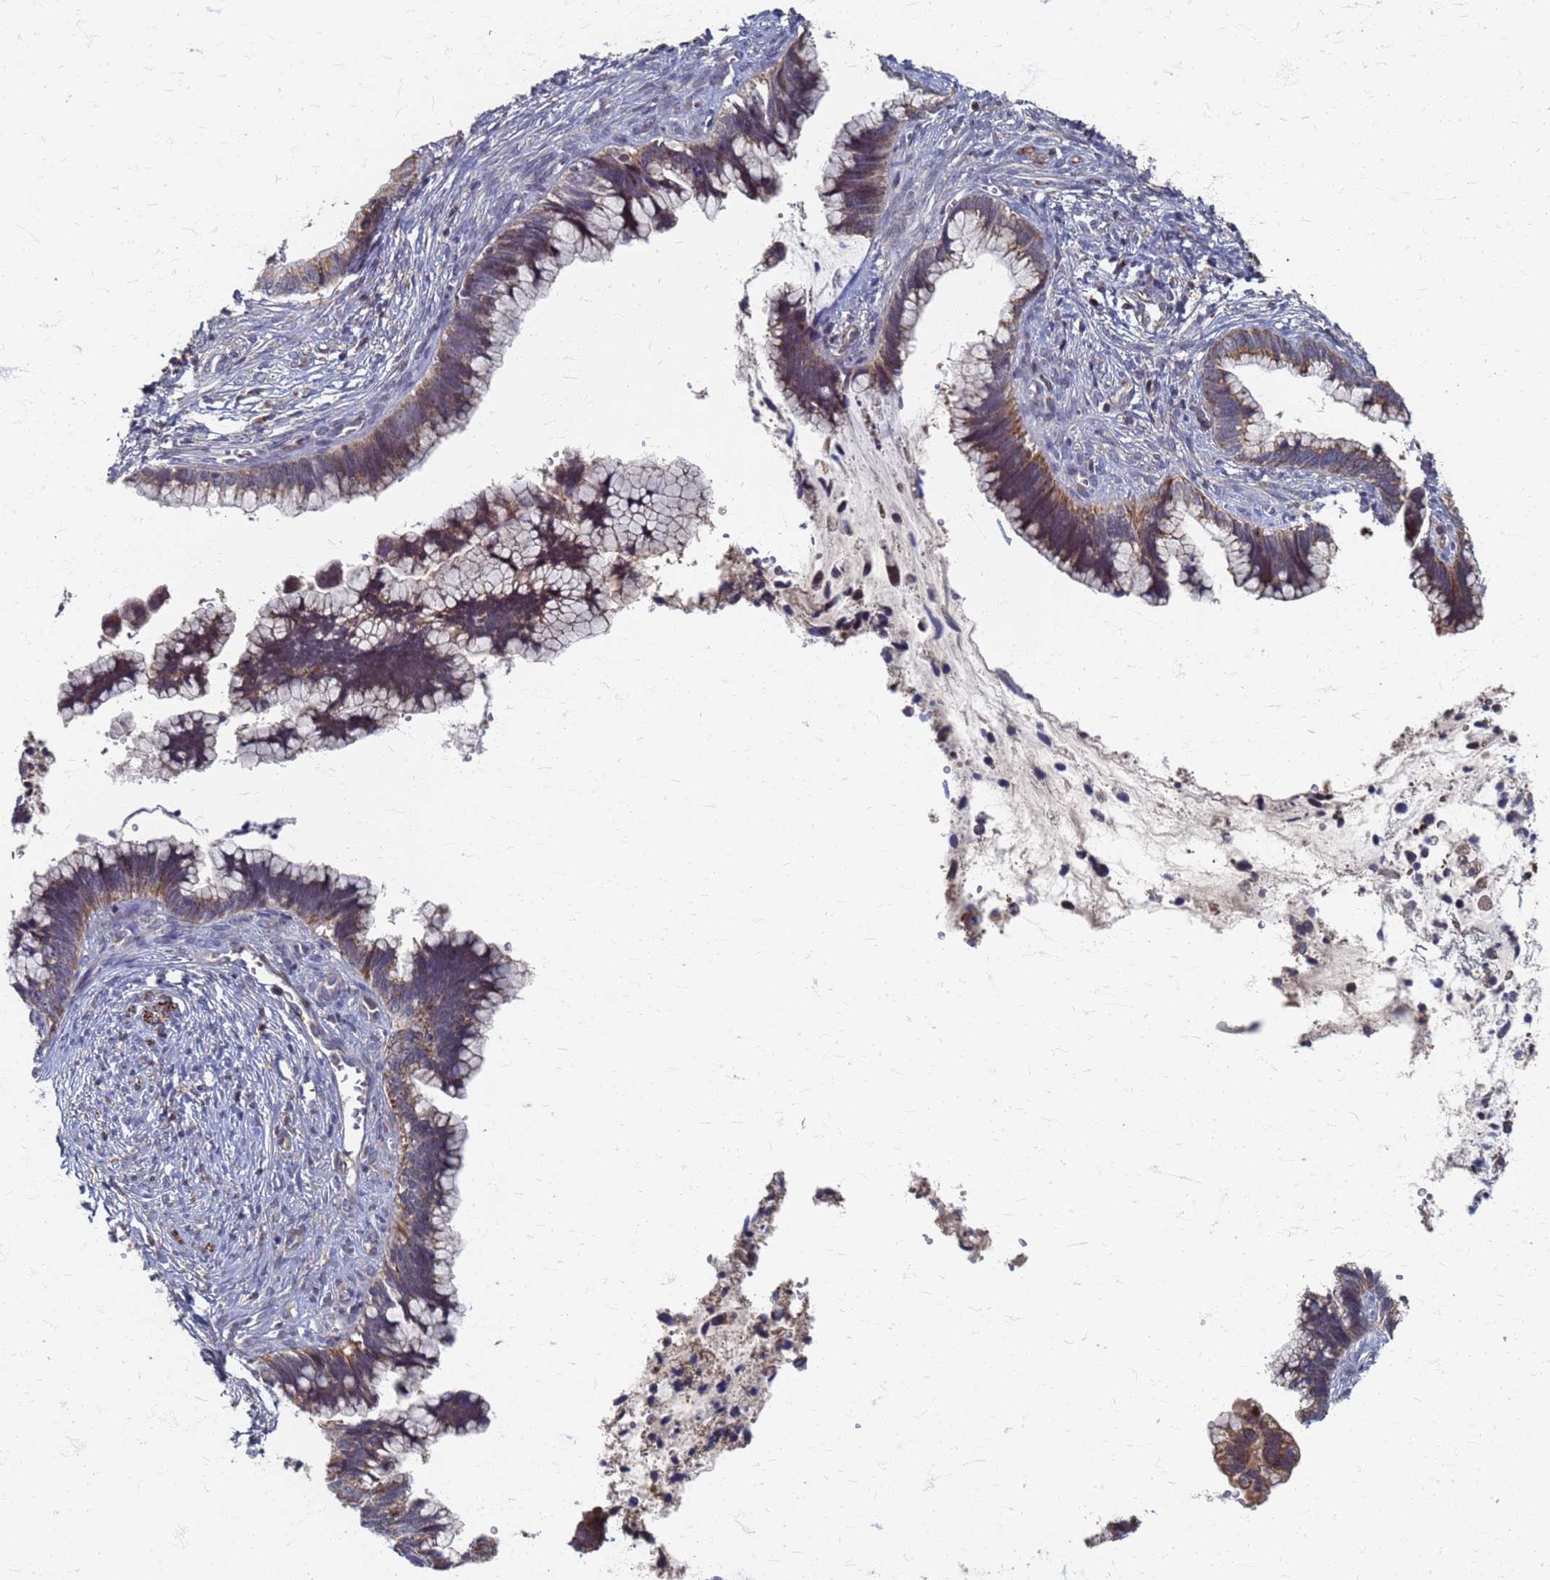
{"staining": {"intensity": "moderate", "quantity": ">75%", "location": "cytoplasmic/membranous"}, "tissue": "cervical cancer", "cell_type": "Tumor cells", "image_type": "cancer", "snomed": [{"axis": "morphology", "description": "Adenocarcinoma, NOS"}, {"axis": "topography", "description": "Cervix"}], "caption": "Tumor cells show moderate cytoplasmic/membranous positivity in approximately >75% of cells in cervical cancer (adenocarcinoma).", "gene": "ATPAF1", "patient": {"sex": "female", "age": 44}}